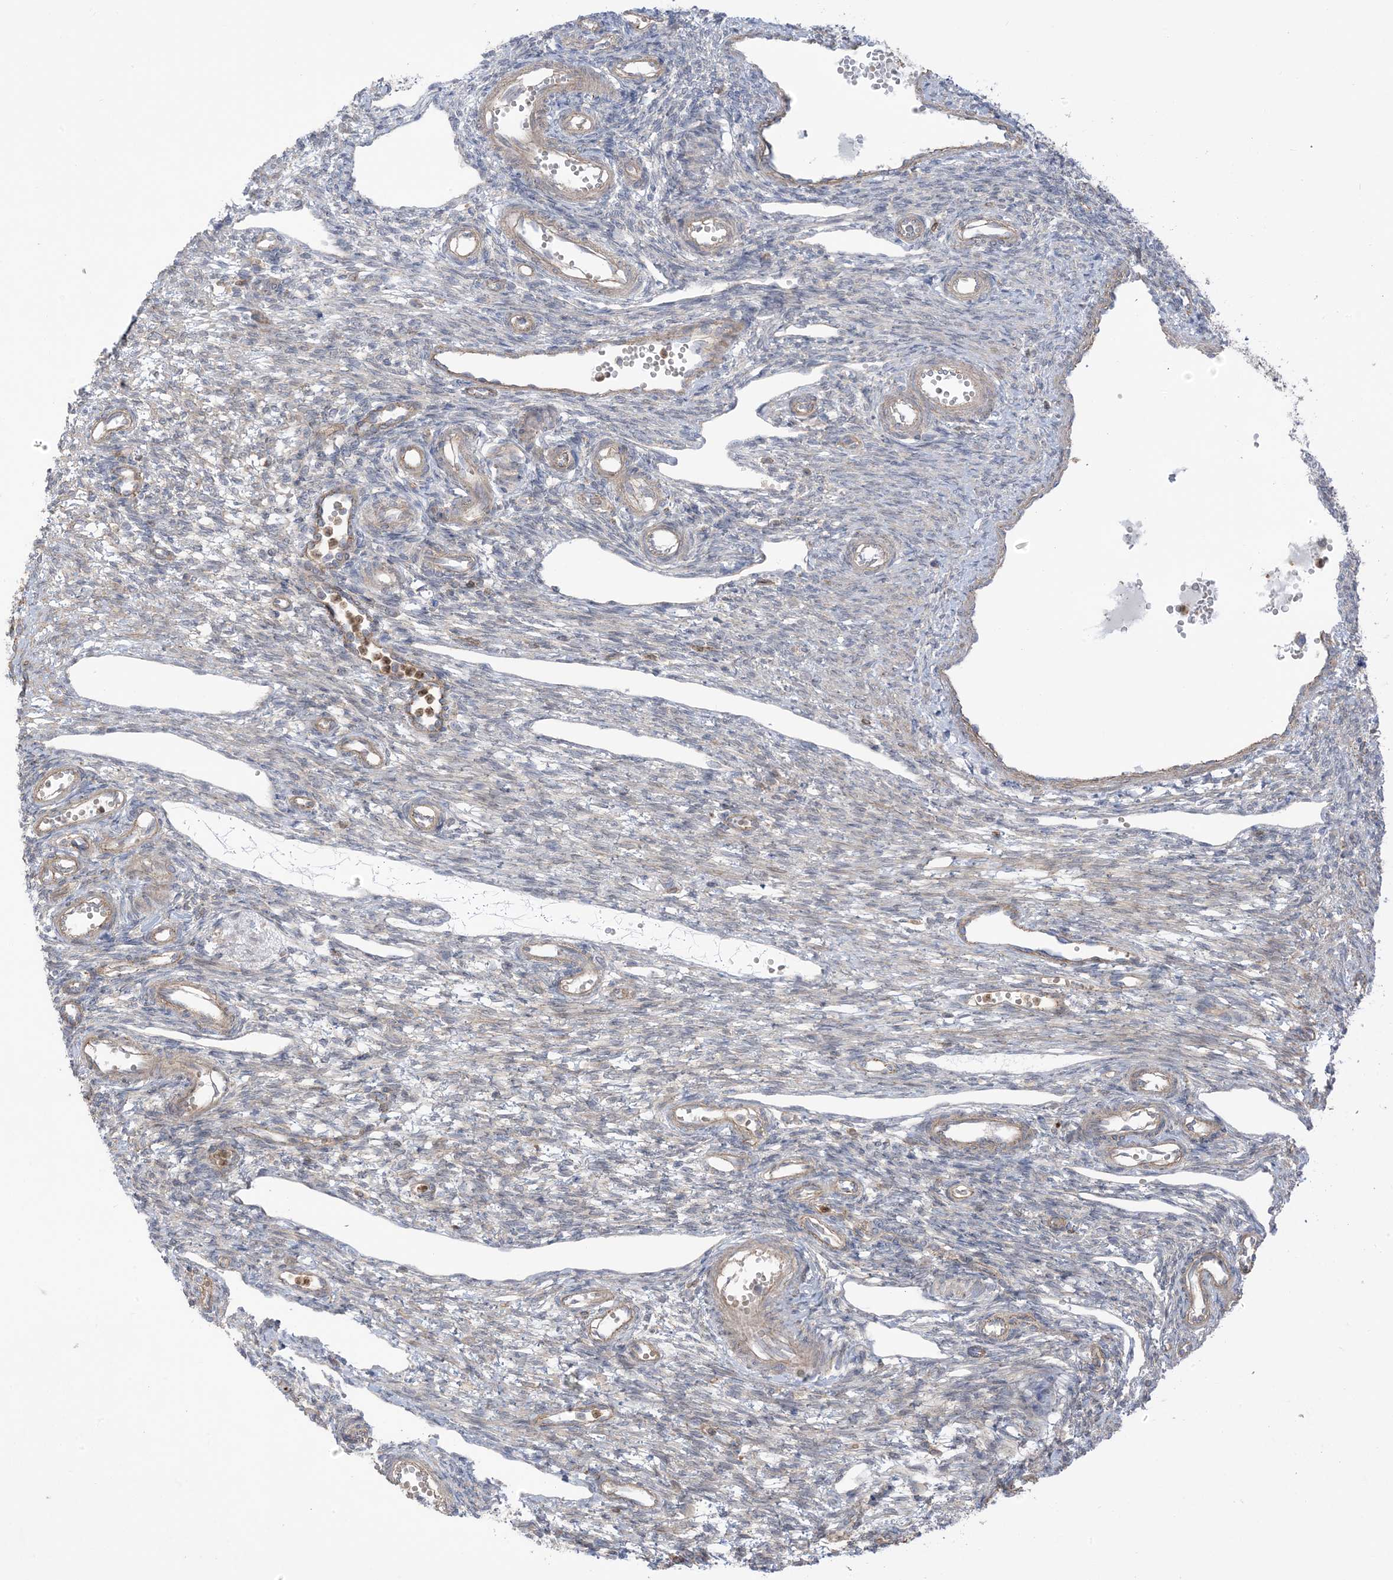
{"staining": {"intensity": "negative", "quantity": "none", "location": "none"}, "tissue": "ovary", "cell_type": "Ovarian stroma cells", "image_type": "normal", "snomed": [{"axis": "morphology", "description": "Normal tissue, NOS"}, {"axis": "morphology", "description": "Cyst, NOS"}, {"axis": "topography", "description": "Ovary"}], "caption": "Image shows no significant protein expression in ovarian stroma cells of normal ovary. (DAB (3,3'-diaminobenzidine) immunohistochemistry (IHC), high magnification).", "gene": "ICMT", "patient": {"sex": "female", "age": 33}}